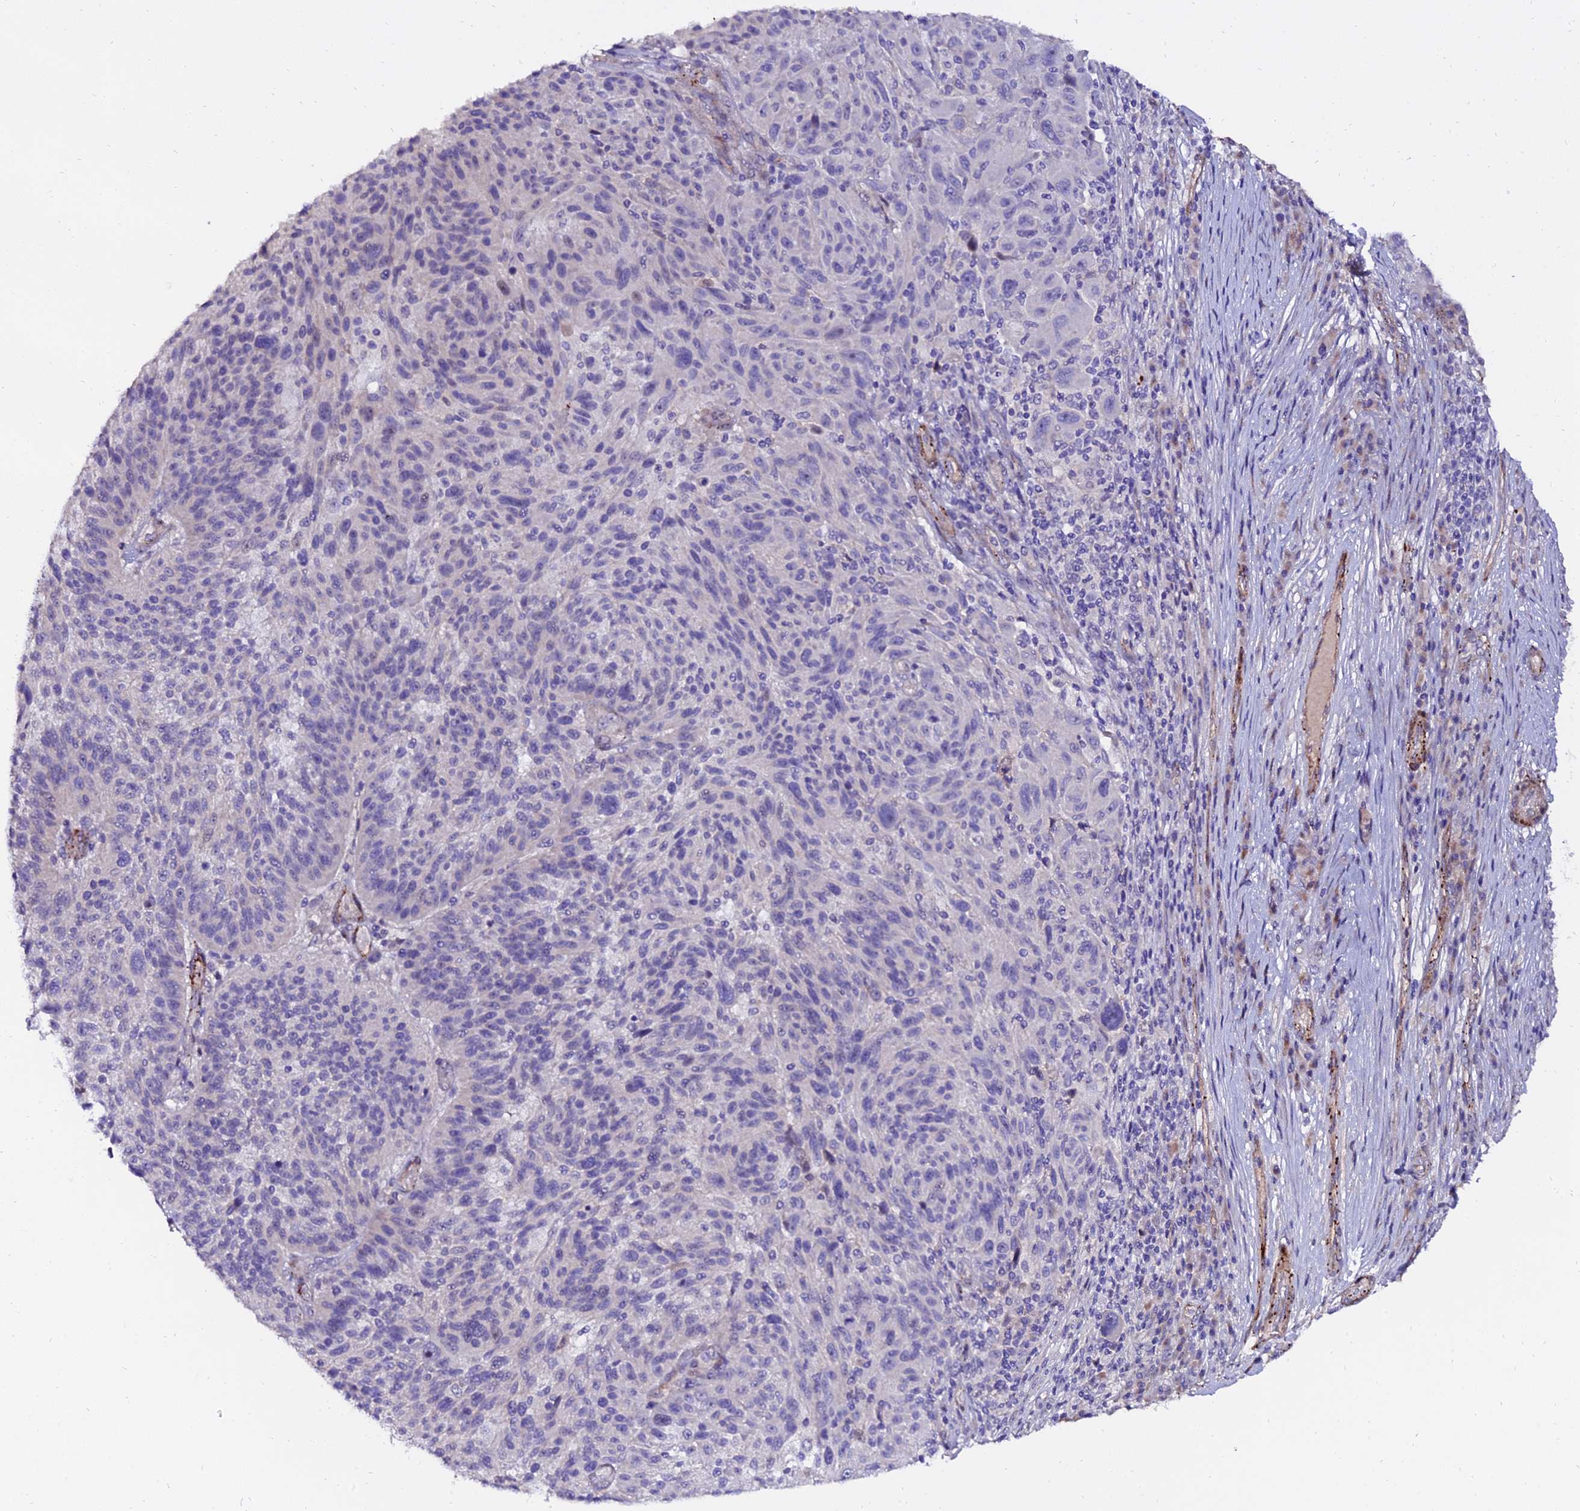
{"staining": {"intensity": "negative", "quantity": "none", "location": "none"}, "tissue": "melanoma", "cell_type": "Tumor cells", "image_type": "cancer", "snomed": [{"axis": "morphology", "description": "Malignant melanoma, NOS"}, {"axis": "topography", "description": "Skin"}], "caption": "Tumor cells are negative for brown protein staining in melanoma.", "gene": "ALDH3B2", "patient": {"sex": "male", "age": 53}}